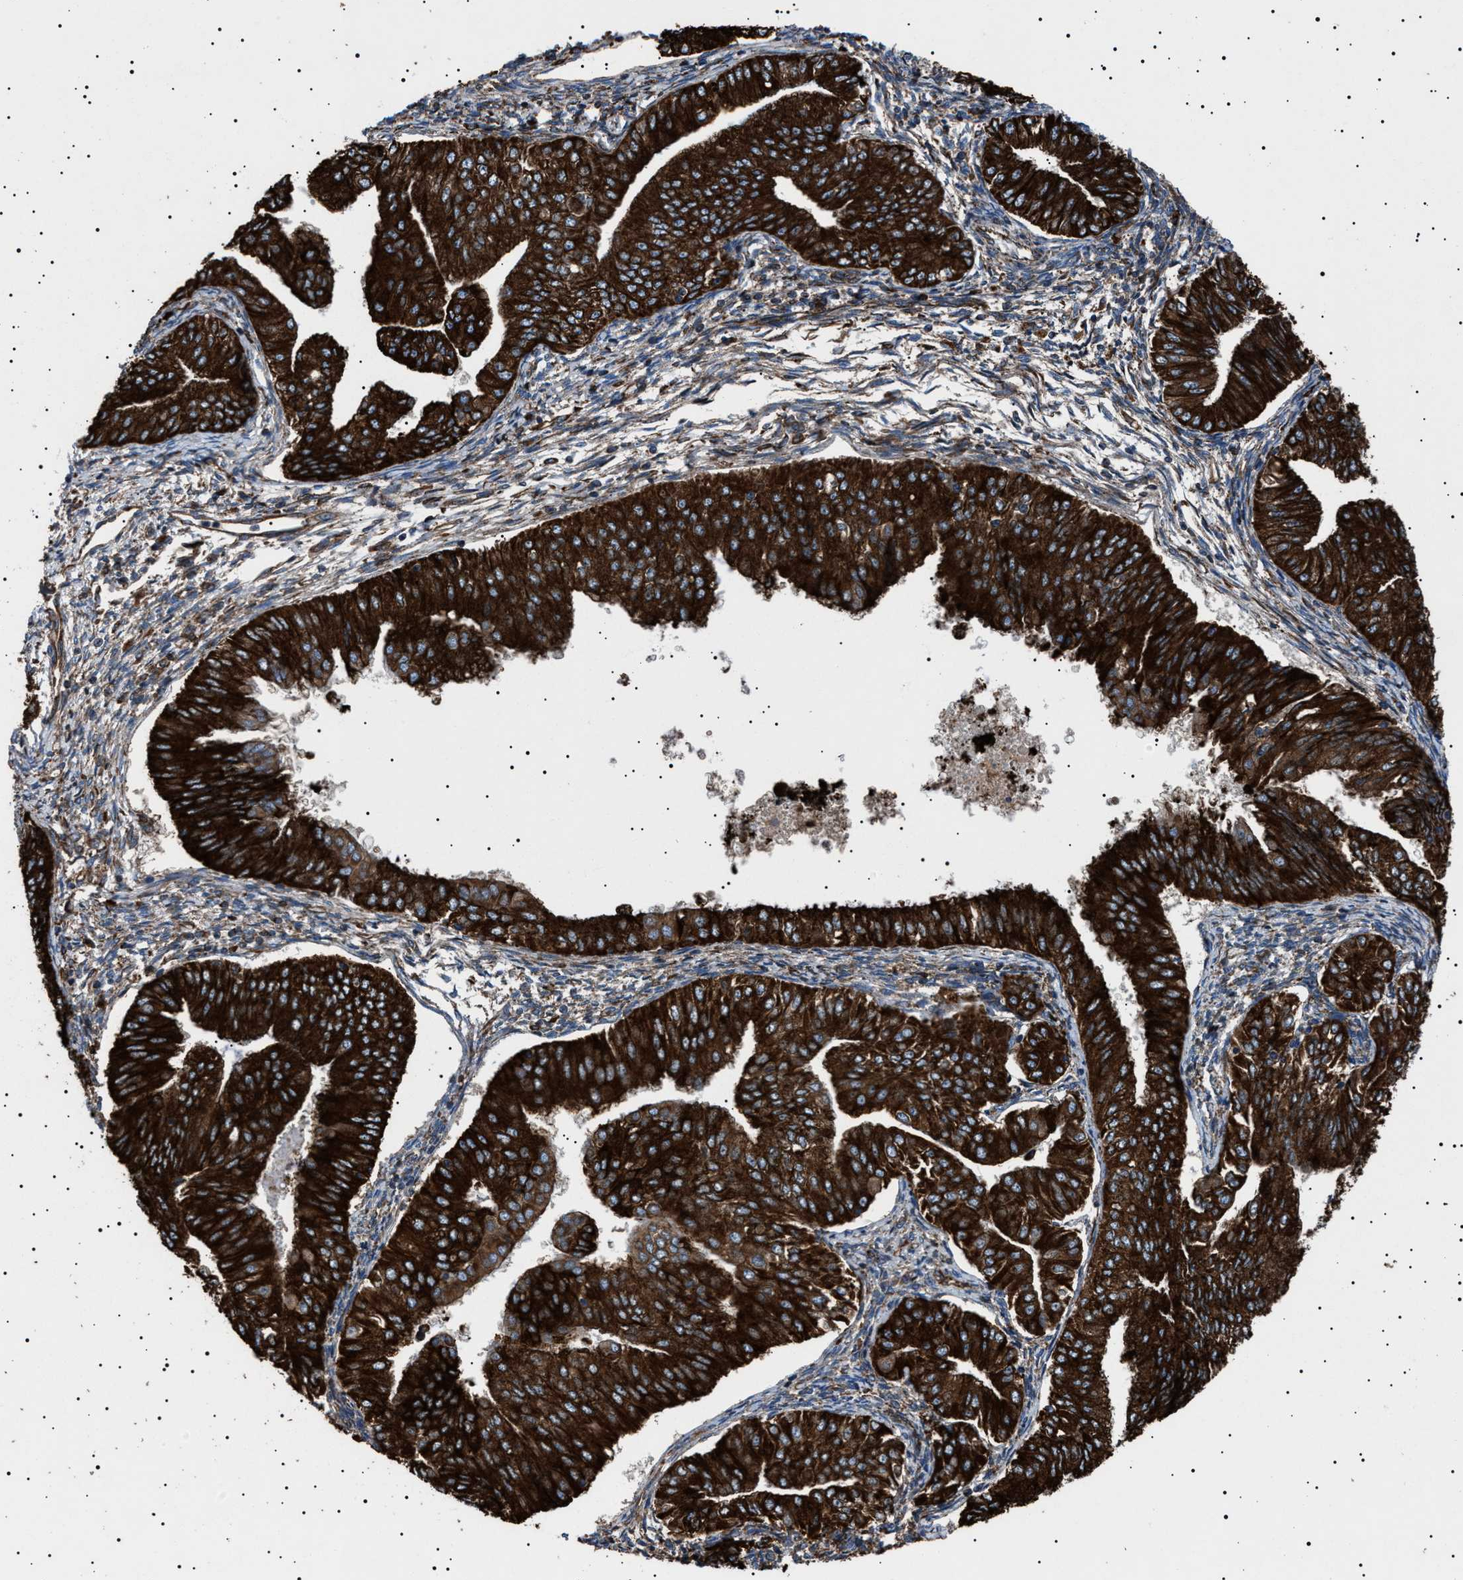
{"staining": {"intensity": "strong", "quantity": ">75%", "location": "cytoplasmic/membranous"}, "tissue": "endometrial cancer", "cell_type": "Tumor cells", "image_type": "cancer", "snomed": [{"axis": "morphology", "description": "Normal tissue, NOS"}, {"axis": "morphology", "description": "Adenocarcinoma, NOS"}, {"axis": "topography", "description": "Endometrium"}], "caption": "This photomicrograph demonstrates immunohistochemistry staining of human endometrial adenocarcinoma, with high strong cytoplasmic/membranous positivity in approximately >75% of tumor cells.", "gene": "TOP1MT", "patient": {"sex": "female", "age": 53}}